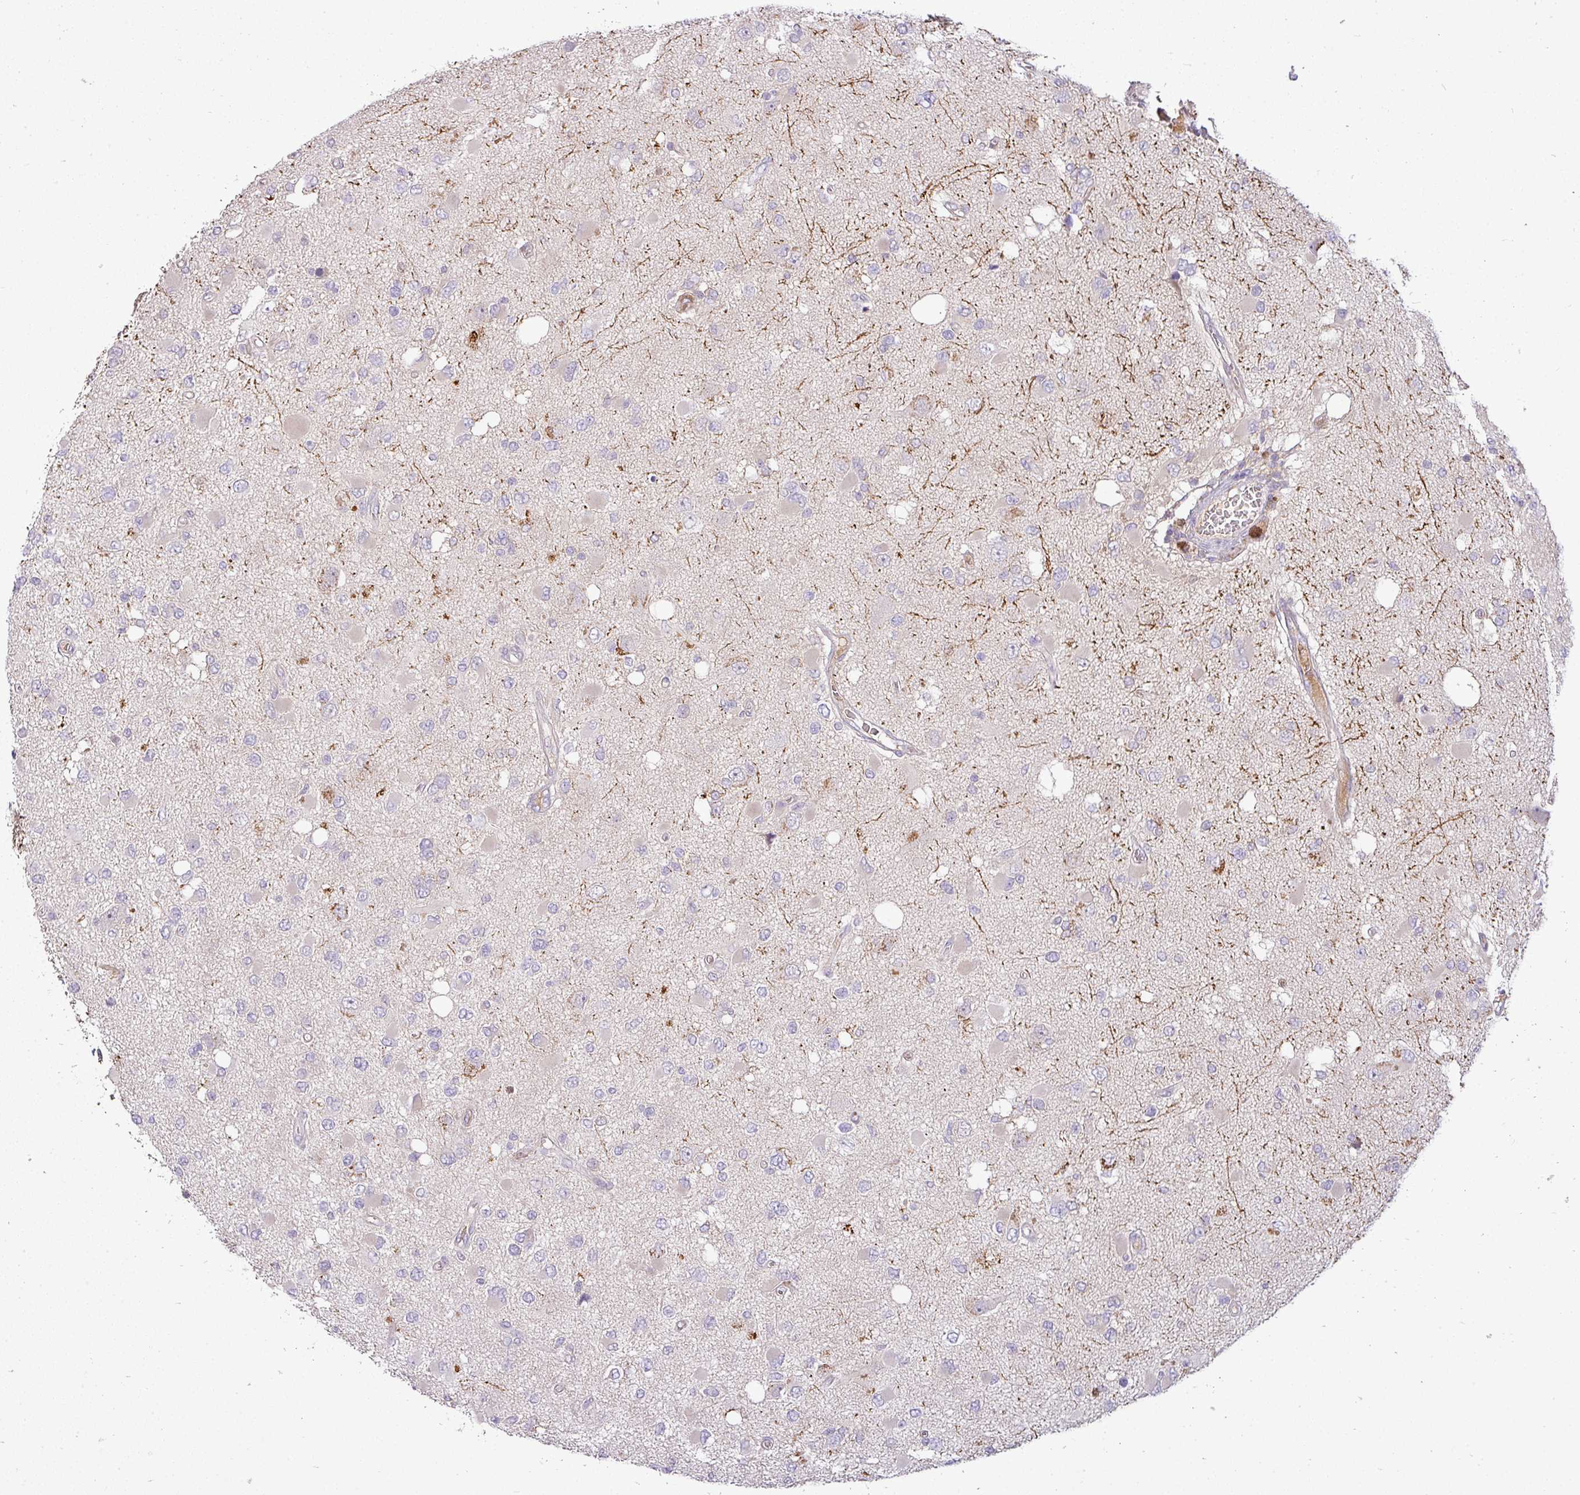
{"staining": {"intensity": "negative", "quantity": "none", "location": "none"}, "tissue": "glioma", "cell_type": "Tumor cells", "image_type": "cancer", "snomed": [{"axis": "morphology", "description": "Glioma, malignant, High grade"}, {"axis": "topography", "description": "Brain"}], "caption": "Immunohistochemistry micrograph of glioma stained for a protein (brown), which exhibits no positivity in tumor cells.", "gene": "APOM", "patient": {"sex": "male", "age": 53}}